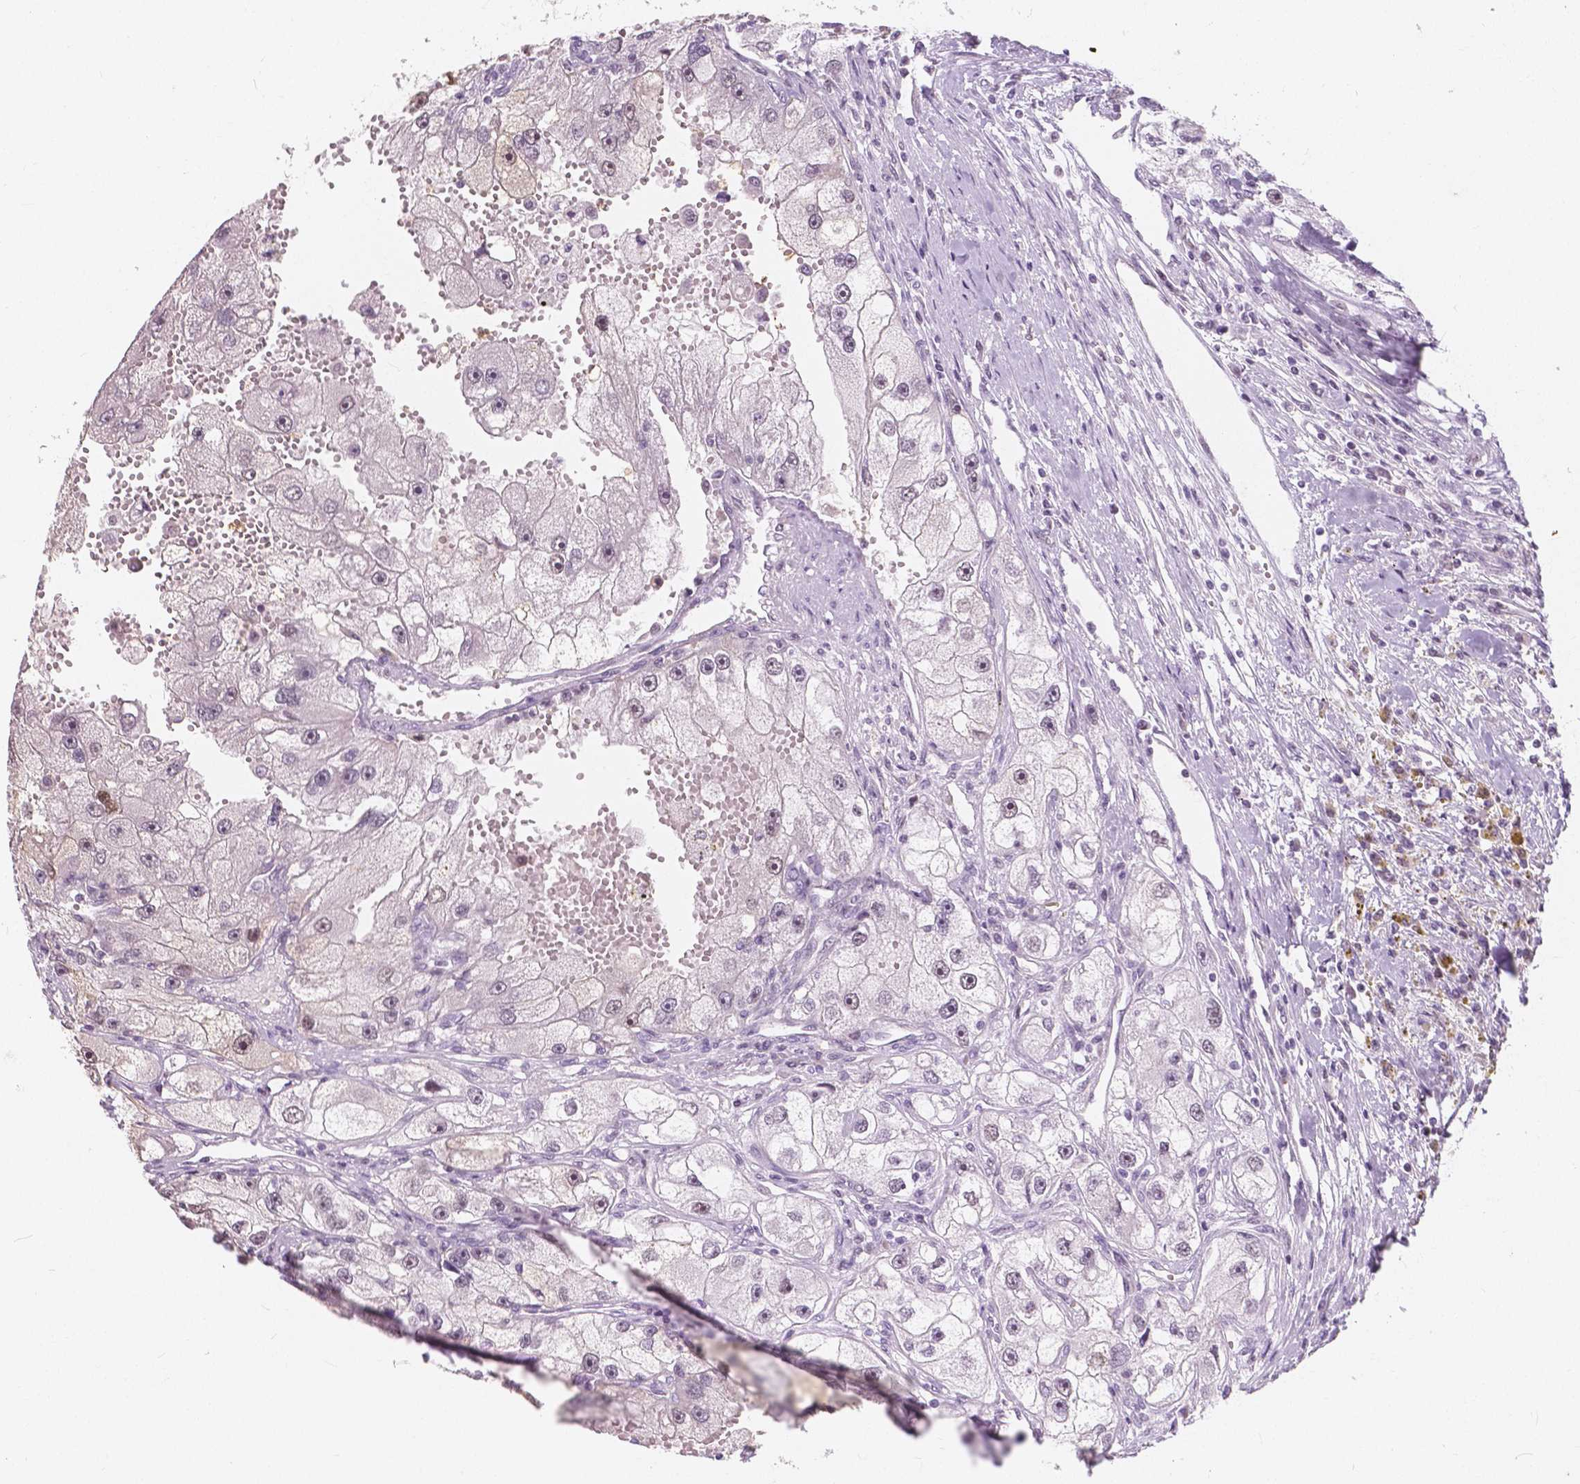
{"staining": {"intensity": "weak", "quantity": "<25%", "location": "nuclear"}, "tissue": "renal cancer", "cell_type": "Tumor cells", "image_type": "cancer", "snomed": [{"axis": "morphology", "description": "Adenocarcinoma, NOS"}, {"axis": "topography", "description": "Kidney"}], "caption": "IHC of renal adenocarcinoma reveals no staining in tumor cells. The staining is performed using DAB brown chromogen with nuclei counter-stained in using hematoxylin.", "gene": "NOLC1", "patient": {"sex": "male", "age": 63}}